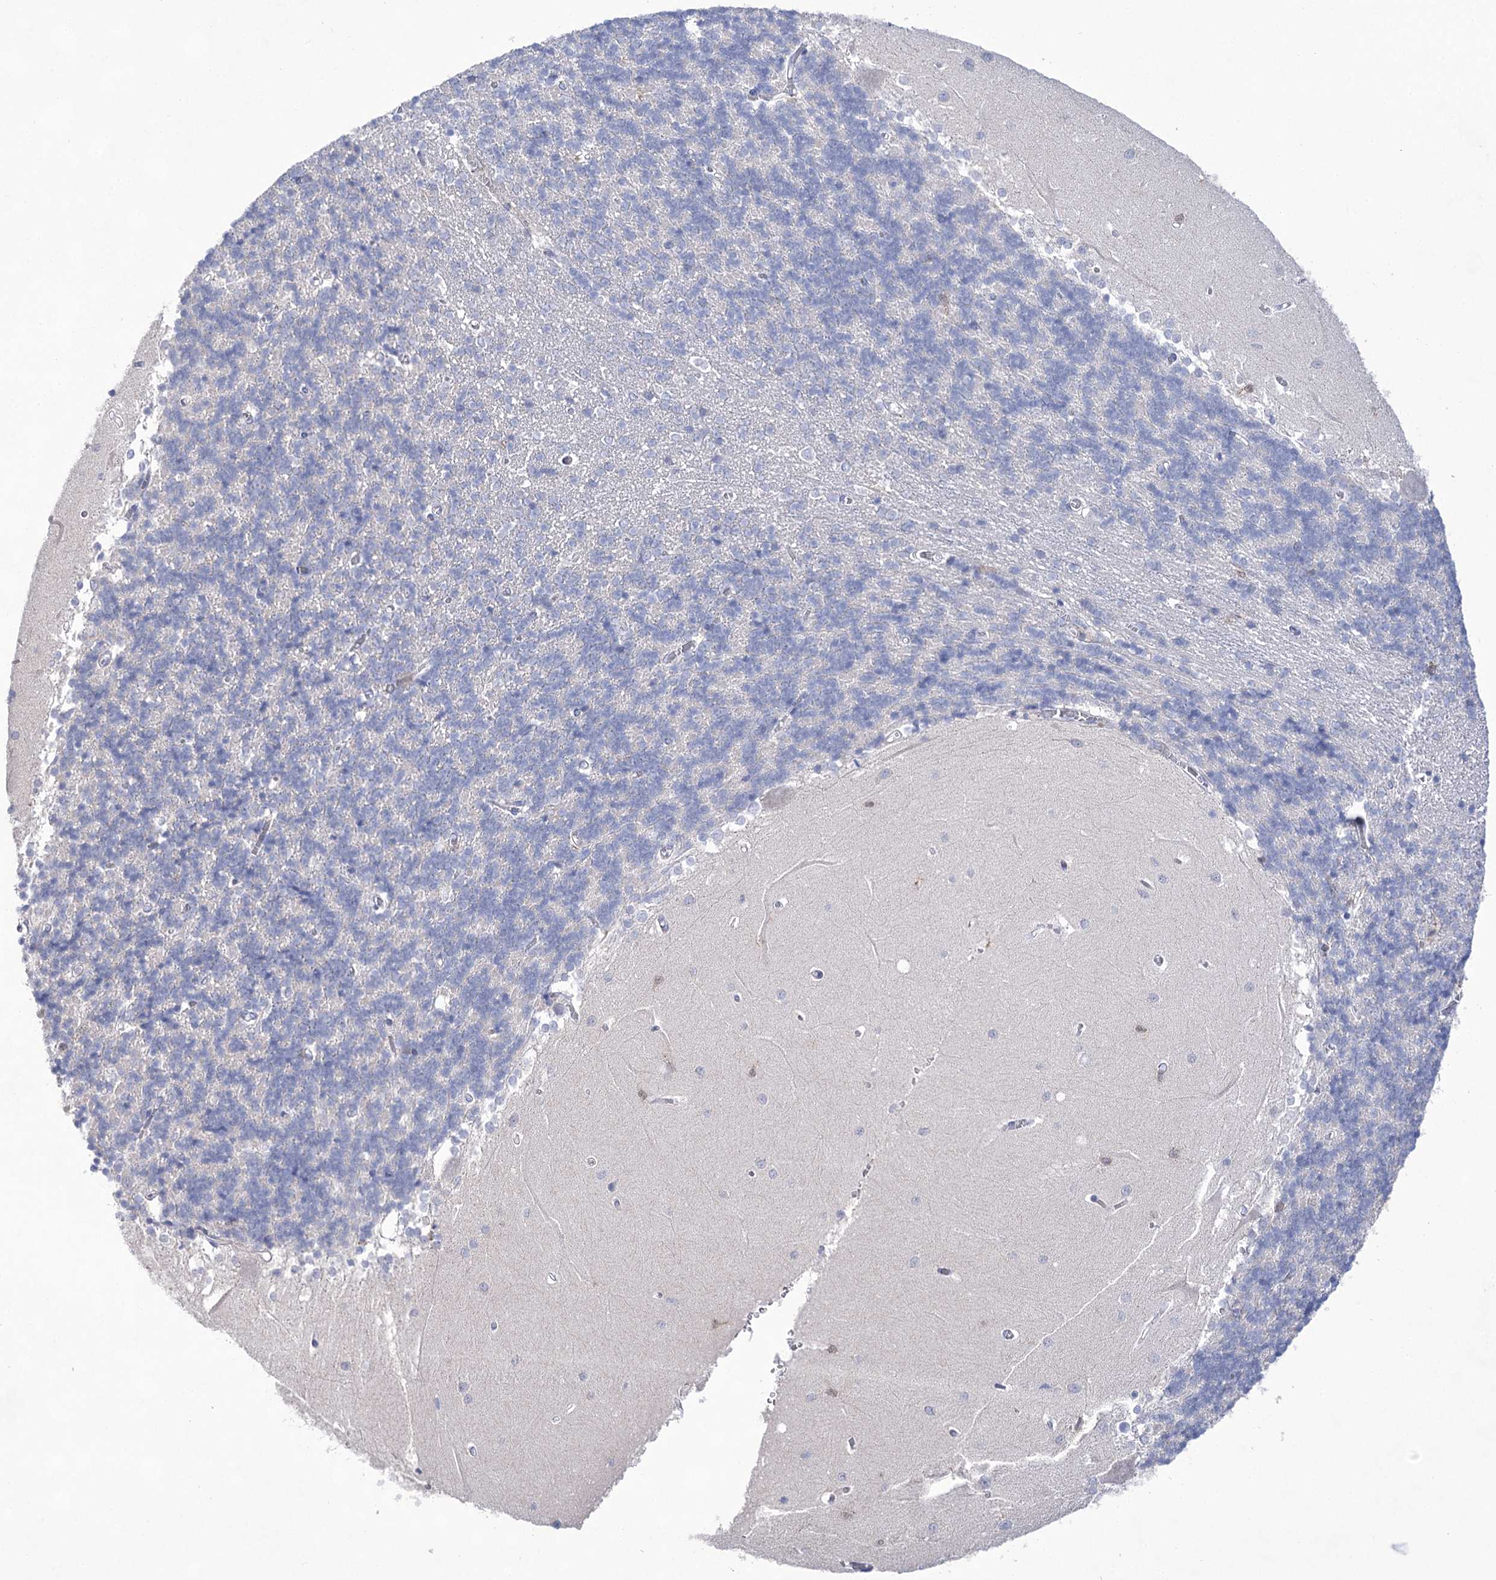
{"staining": {"intensity": "negative", "quantity": "none", "location": "none"}, "tissue": "cerebellum", "cell_type": "Cells in granular layer", "image_type": "normal", "snomed": [{"axis": "morphology", "description": "Normal tissue, NOS"}, {"axis": "topography", "description": "Cerebellum"}], "caption": "The immunohistochemistry (IHC) photomicrograph has no significant staining in cells in granular layer of cerebellum.", "gene": "UGDH", "patient": {"sex": "male", "age": 37}}